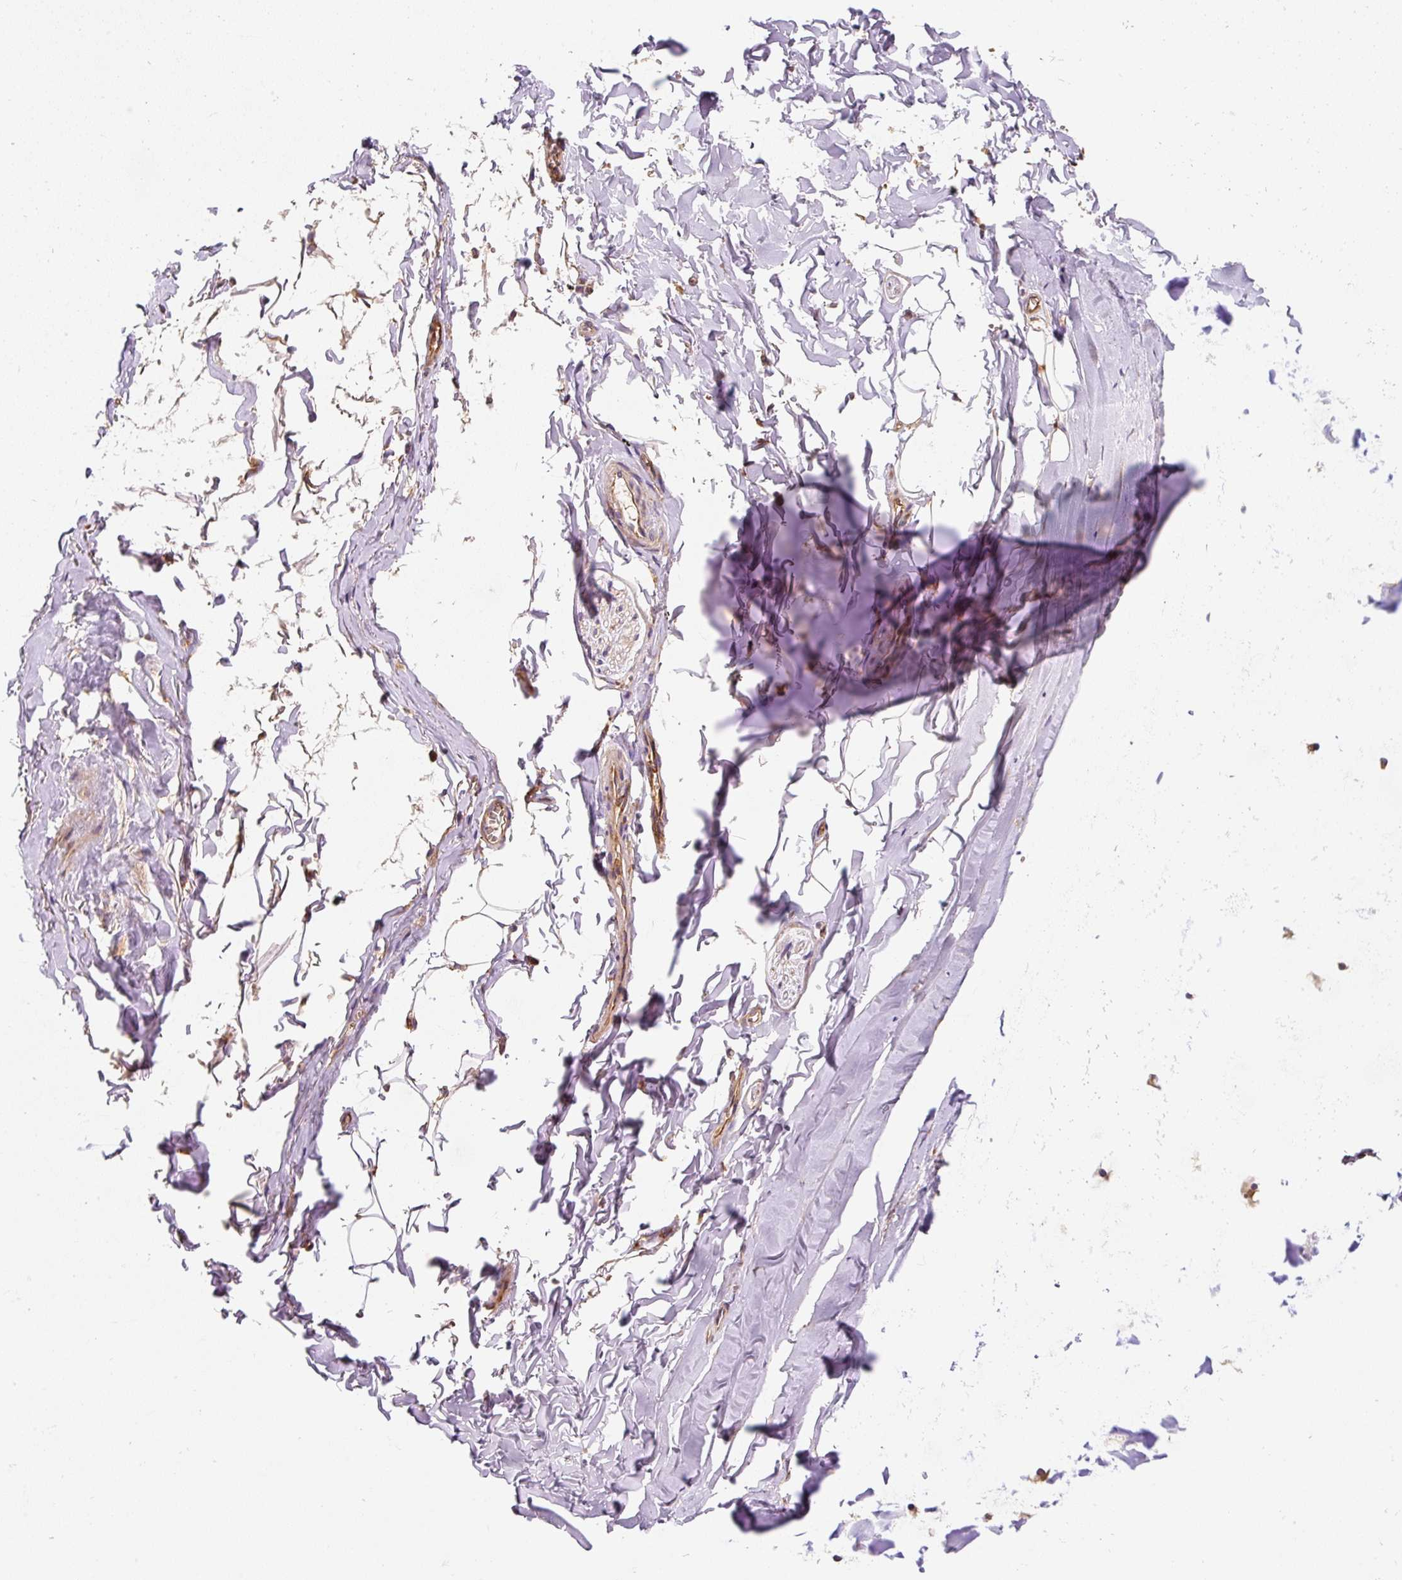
{"staining": {"intensity": "weak", "quantity": ">75%", "location": "cytoplasmic/membranous"}, "tissue": "adipose tissue", "cell_type": "Adipocytes", "image_type": "normal", "snomed": [{"axis": "morphology", "description": "Normal tissue, NOS"}, {"axis": "topography", "description": "Cartilage tissue"}, {"axis": "topography", "description": "Bronchus"}, {"axis": "topography", "description": "Peripheral nerve tissue"}], "caption": "Immunohistochemical staining of benign adipose tissue demonstrates low levels of weak cytoplasmic/membranous staining in approximately >75% of adipocytes.", "gene": "EIF2S2", "patient": {"sex": "female", "age": 59}}